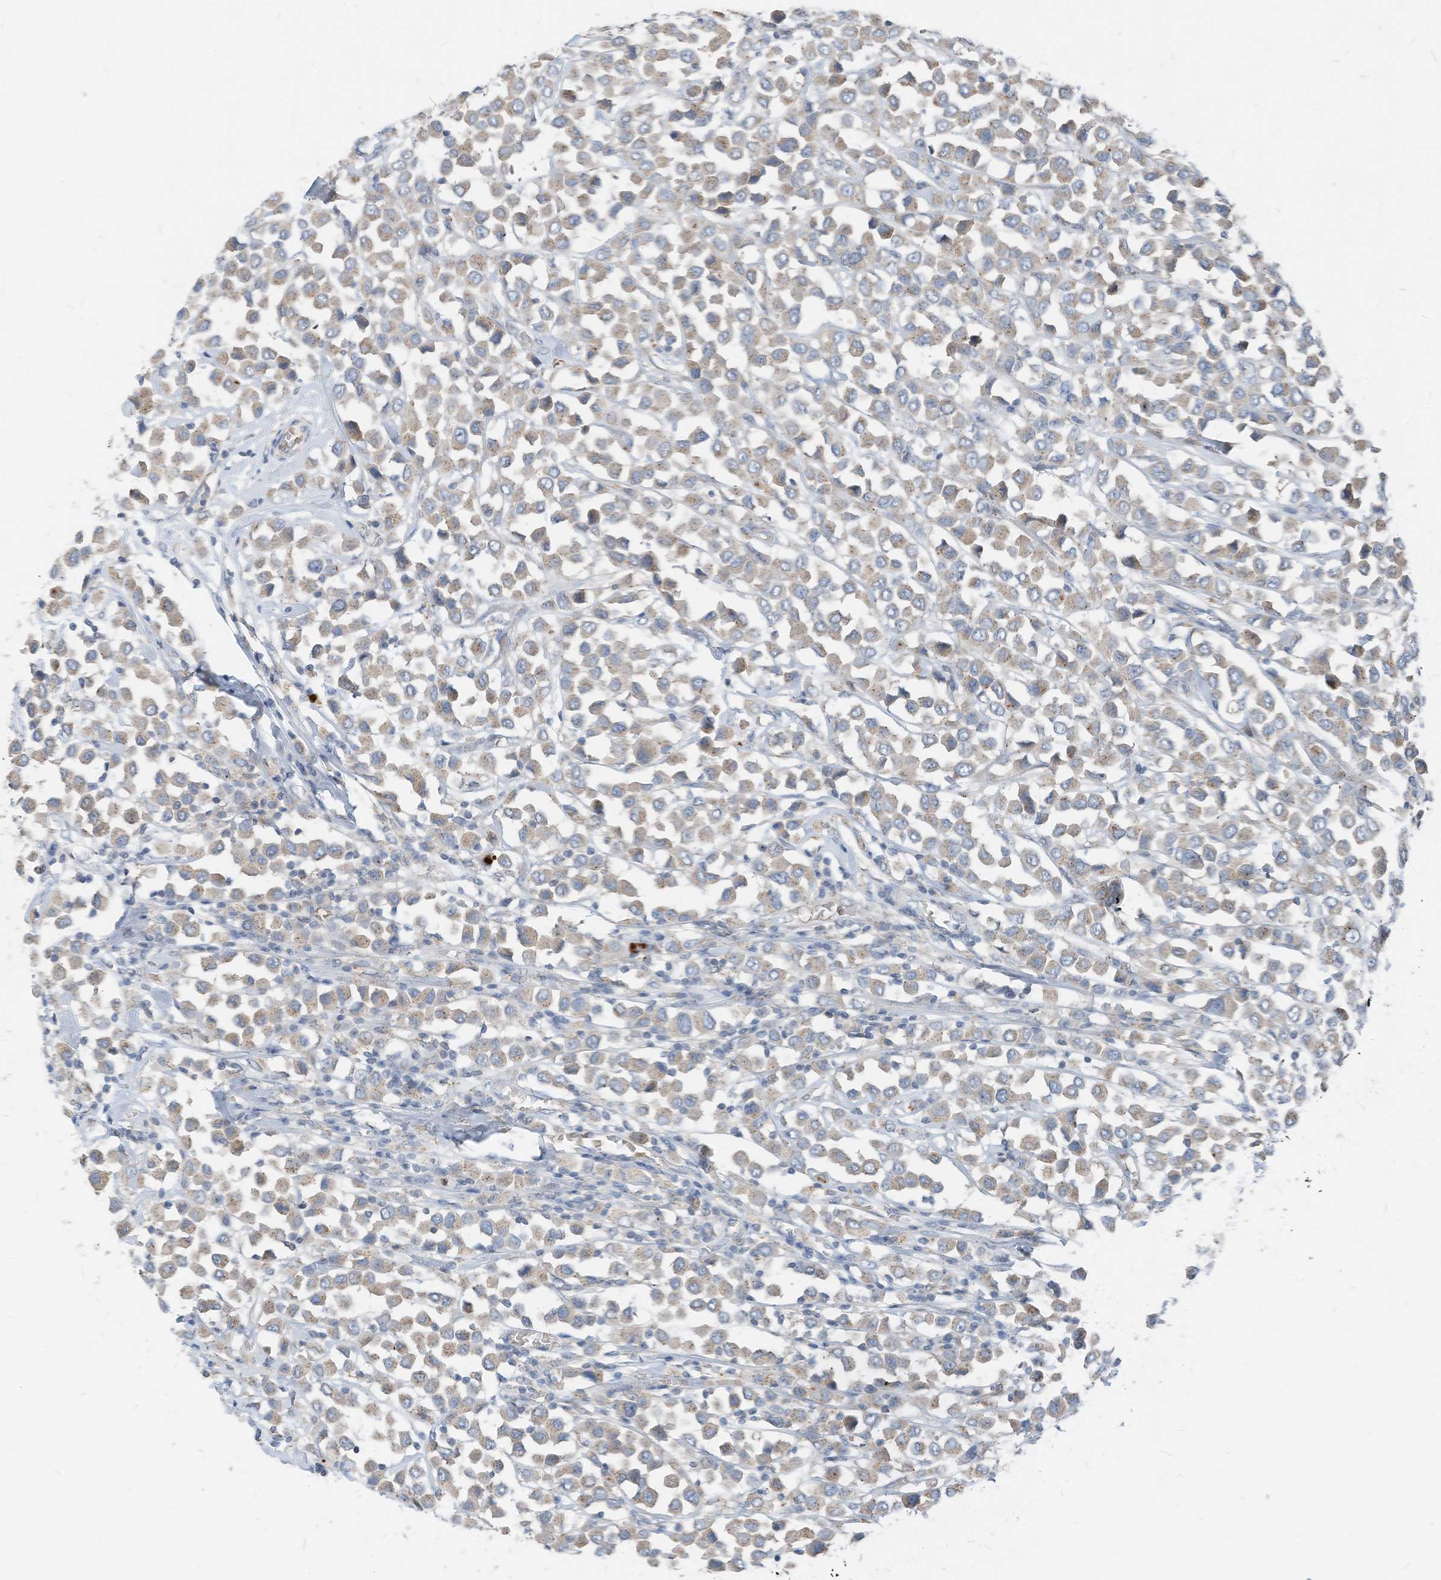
{"staining": {"intensity": "weak", "quantity": "25%-75%", "location": "cytoplasmic/membranous"}, "tissue": "breast cancer", "cell_type": "Tumor cells", "image_type": "cancer", "snomed": [{"axis": "morphology", "description": "Duct carcinoma"}, {"axis": "topography", "description": "Breast"}], "caption": "Protein analysis of breast invasive ductal carcinoma tissue exhibits weak cytoplasmic/membranous positivity in about 25%-75% of tumor cells.", "gene": "CHMP2B", "patient": {"sex": "female", "age": 61}}